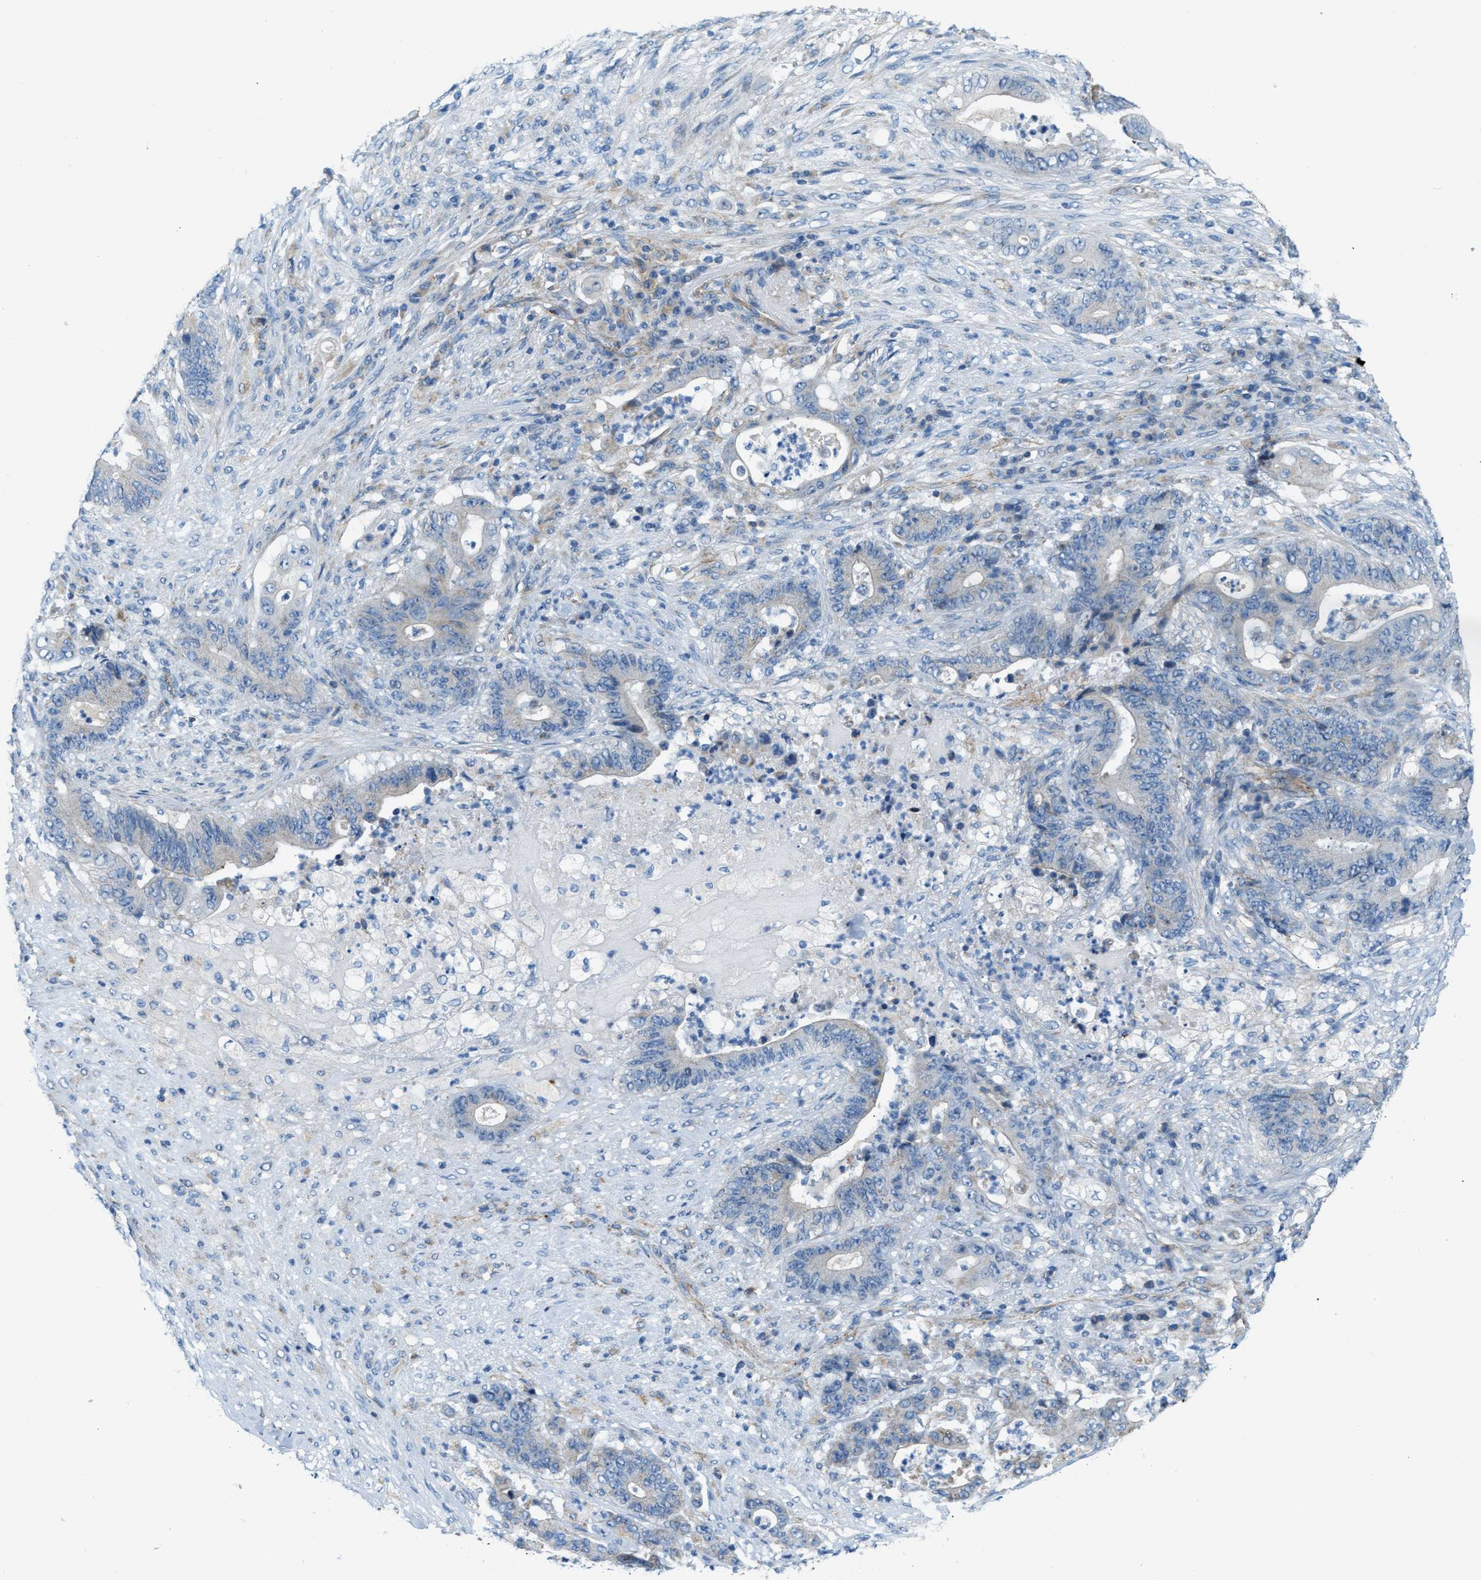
{"staining": {"intensity": "weak", "quantity": "<25%", "location": "cytoplasmic/membranous"}, "tissue": "stomach cancer", "cell_type": "Tumor cells", "image_type": "cancer", "snomed": [{"axis": "morphology", "description": "Adenocarcinoma, NOS"}, {"axis": "topography", "description": "Stomach"}], "caption": "An image of human stomach cancer is negative for staining in tumor cells.", "gene": "JADE1", "patient": {"sex": "female", "age": 73}}